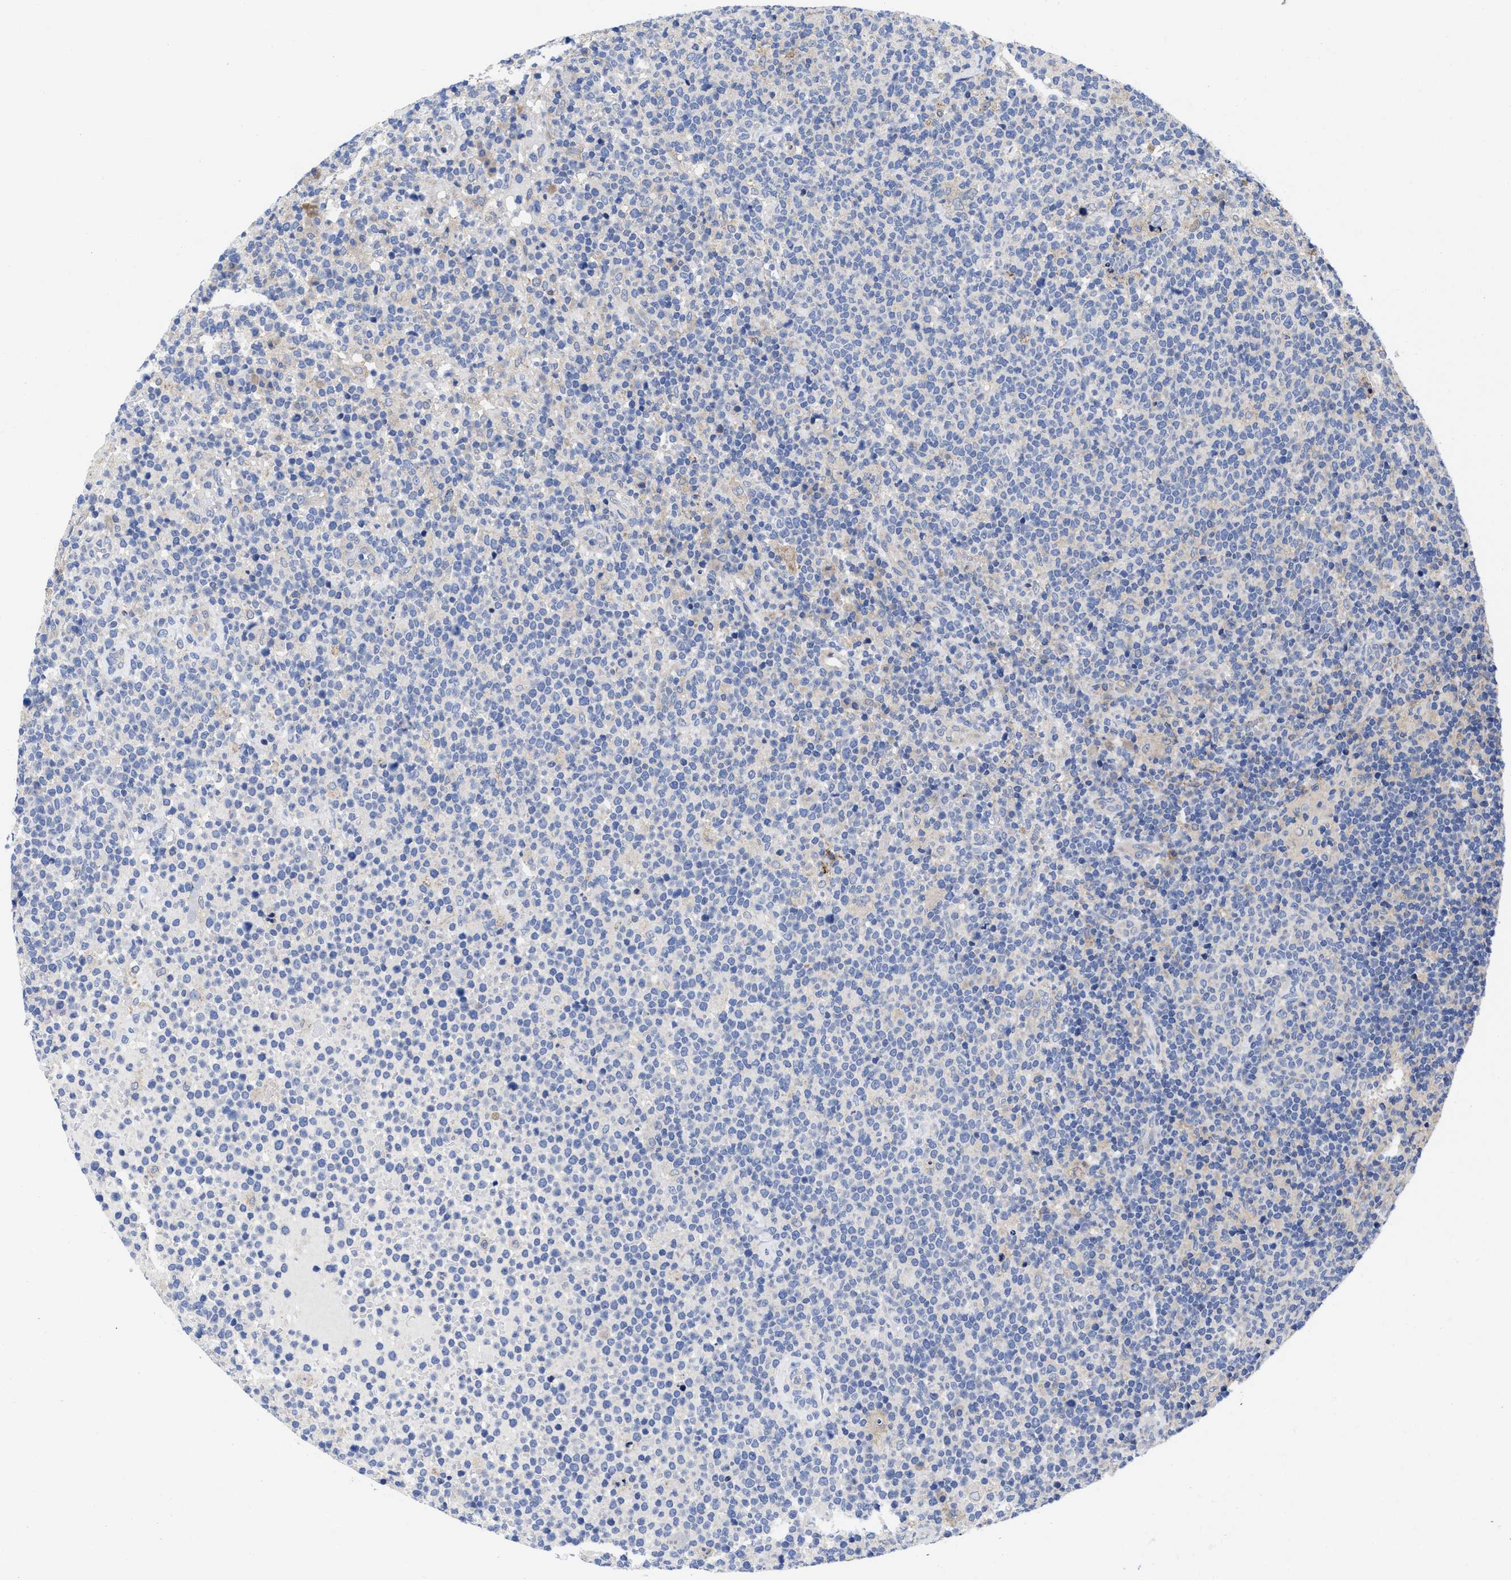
{"staining": {"intensity": "negative", "quantity": "none", "location": "none"}, "tissue": "lymphoma", "cell_type": "Tumor cells", "image_type": "cancer", "snomed": [{"axis": "morphology", "description": "Malignant lymphoma, non-Hodgkin's type, High grade"}, {"axis": "topography", "description": "Lymph node"}], "caption": "High power microscopy micrograph of an immunohistochemistry micrograph of high-grade malignant lymphoma, non-Hodgkin's type, revealing no significant staining in tumor cells. (DAB (3,3'-diaminobenzidine) immunohistochemistry with hematoxylin counter stain).", "gene": "TXNDC17", "patient": {"sex": "male", "age": 61}}